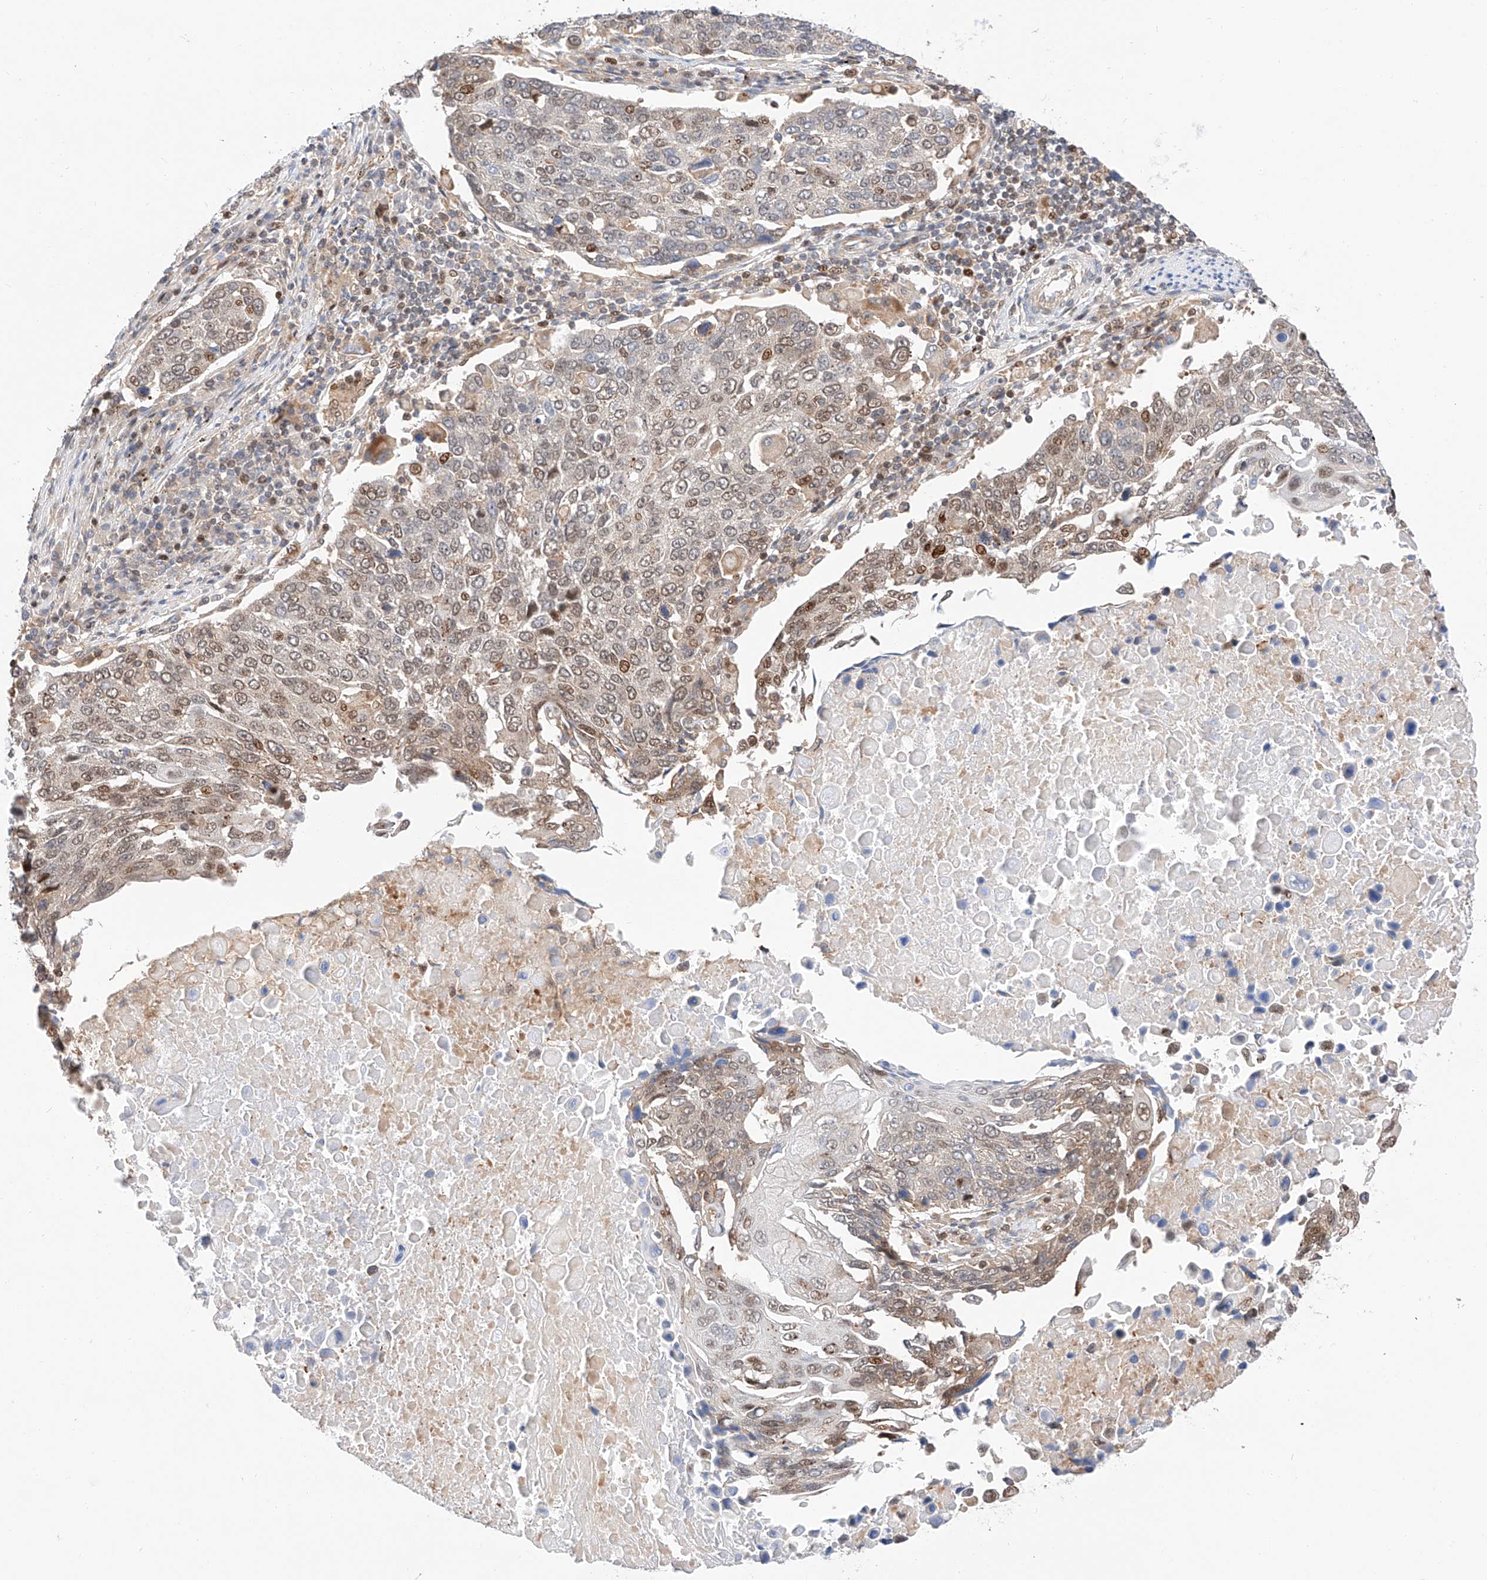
{"staining": {"intensity": "moderate", "quantity": "25%-75%", "location": "cytoplasmic/membranous,nuclear"}, "tissue": "lung cancer", "cell_type": "Tumor cells", "image_type": "cancer", "snomed": [{"axis": "morphology", "description": "Squamous cell carcinoma, NOS"}, {"axis": "topography", "description": "Lung"}], "caption": "Immunohistochemical staining of human lung squamous cell carcinoma displays medium levels of moderate cytoplasmic/membranous and nuclear expression in approximately 25%-75% of tumor cells. The staining is performed using DAB brown chromogen to label protein expression. The nuclei are counter-stained blue using hematoxylin.", "gene": "HDAC9", "patient": {"sex": "male", "age": 66}}